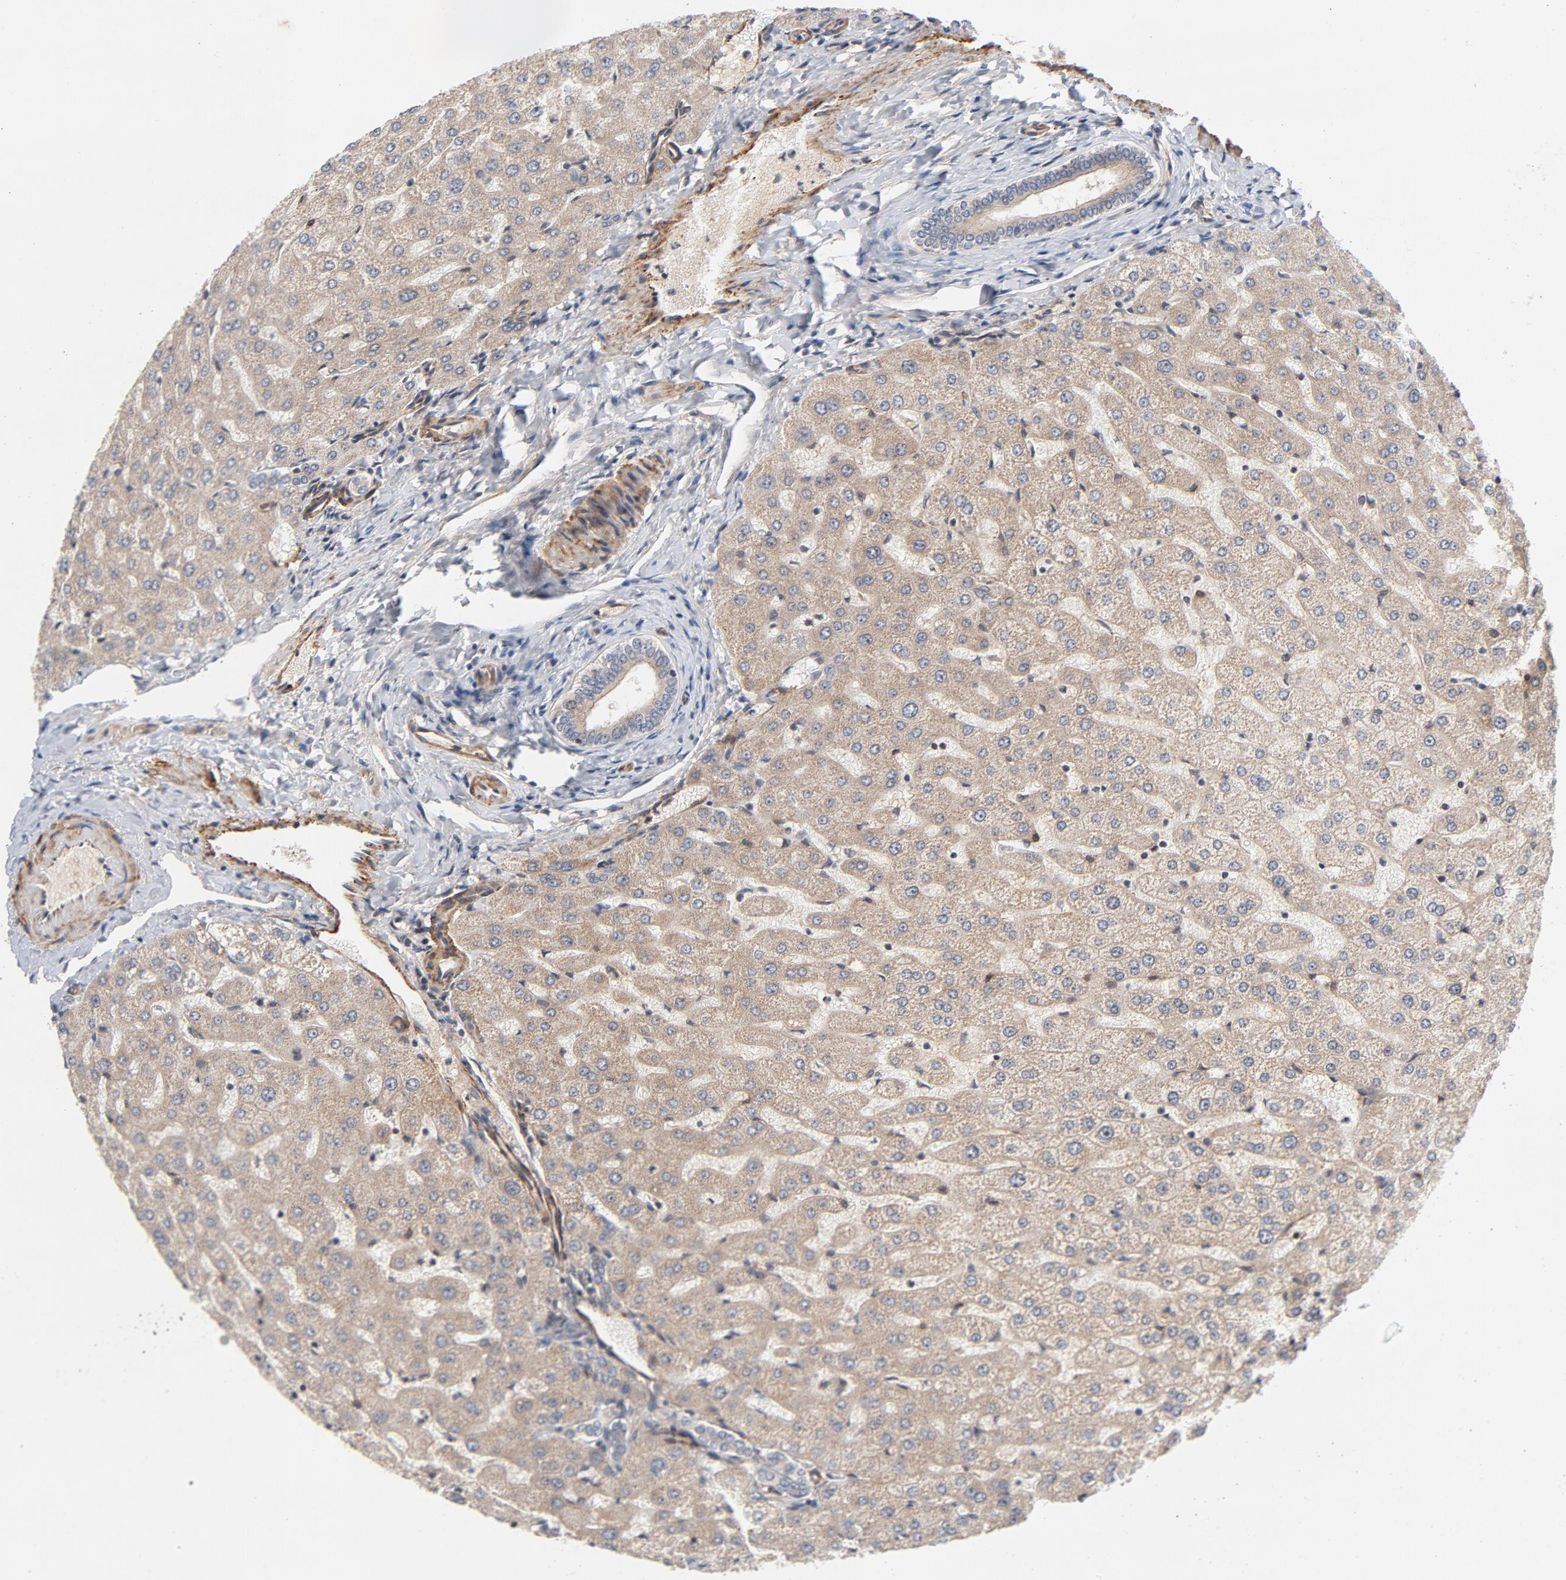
{"staining": {"intensity": "weak", "quantity": ">75%", "location": "cytoplasmic/membranous"}, "tissue": "liver", "cell_type": "Cholangiocytes", "image_type": "normal", "snomed": [{"axis": "morphology", "description": "Normal tissue, NOS"}, {"axis": "morphology", "description": "Fibrosis, NOS"}, {"axis": "topography", "description": "Liver"}], "caption": "About >75% of cholangiocytes in normal liver reveal weak cytoplasmic/membranous protein staining as visualized by brown immunohistochemical staining.", "gene": "DNAAF2", "patient": {"sex": "female", "age": 29}}